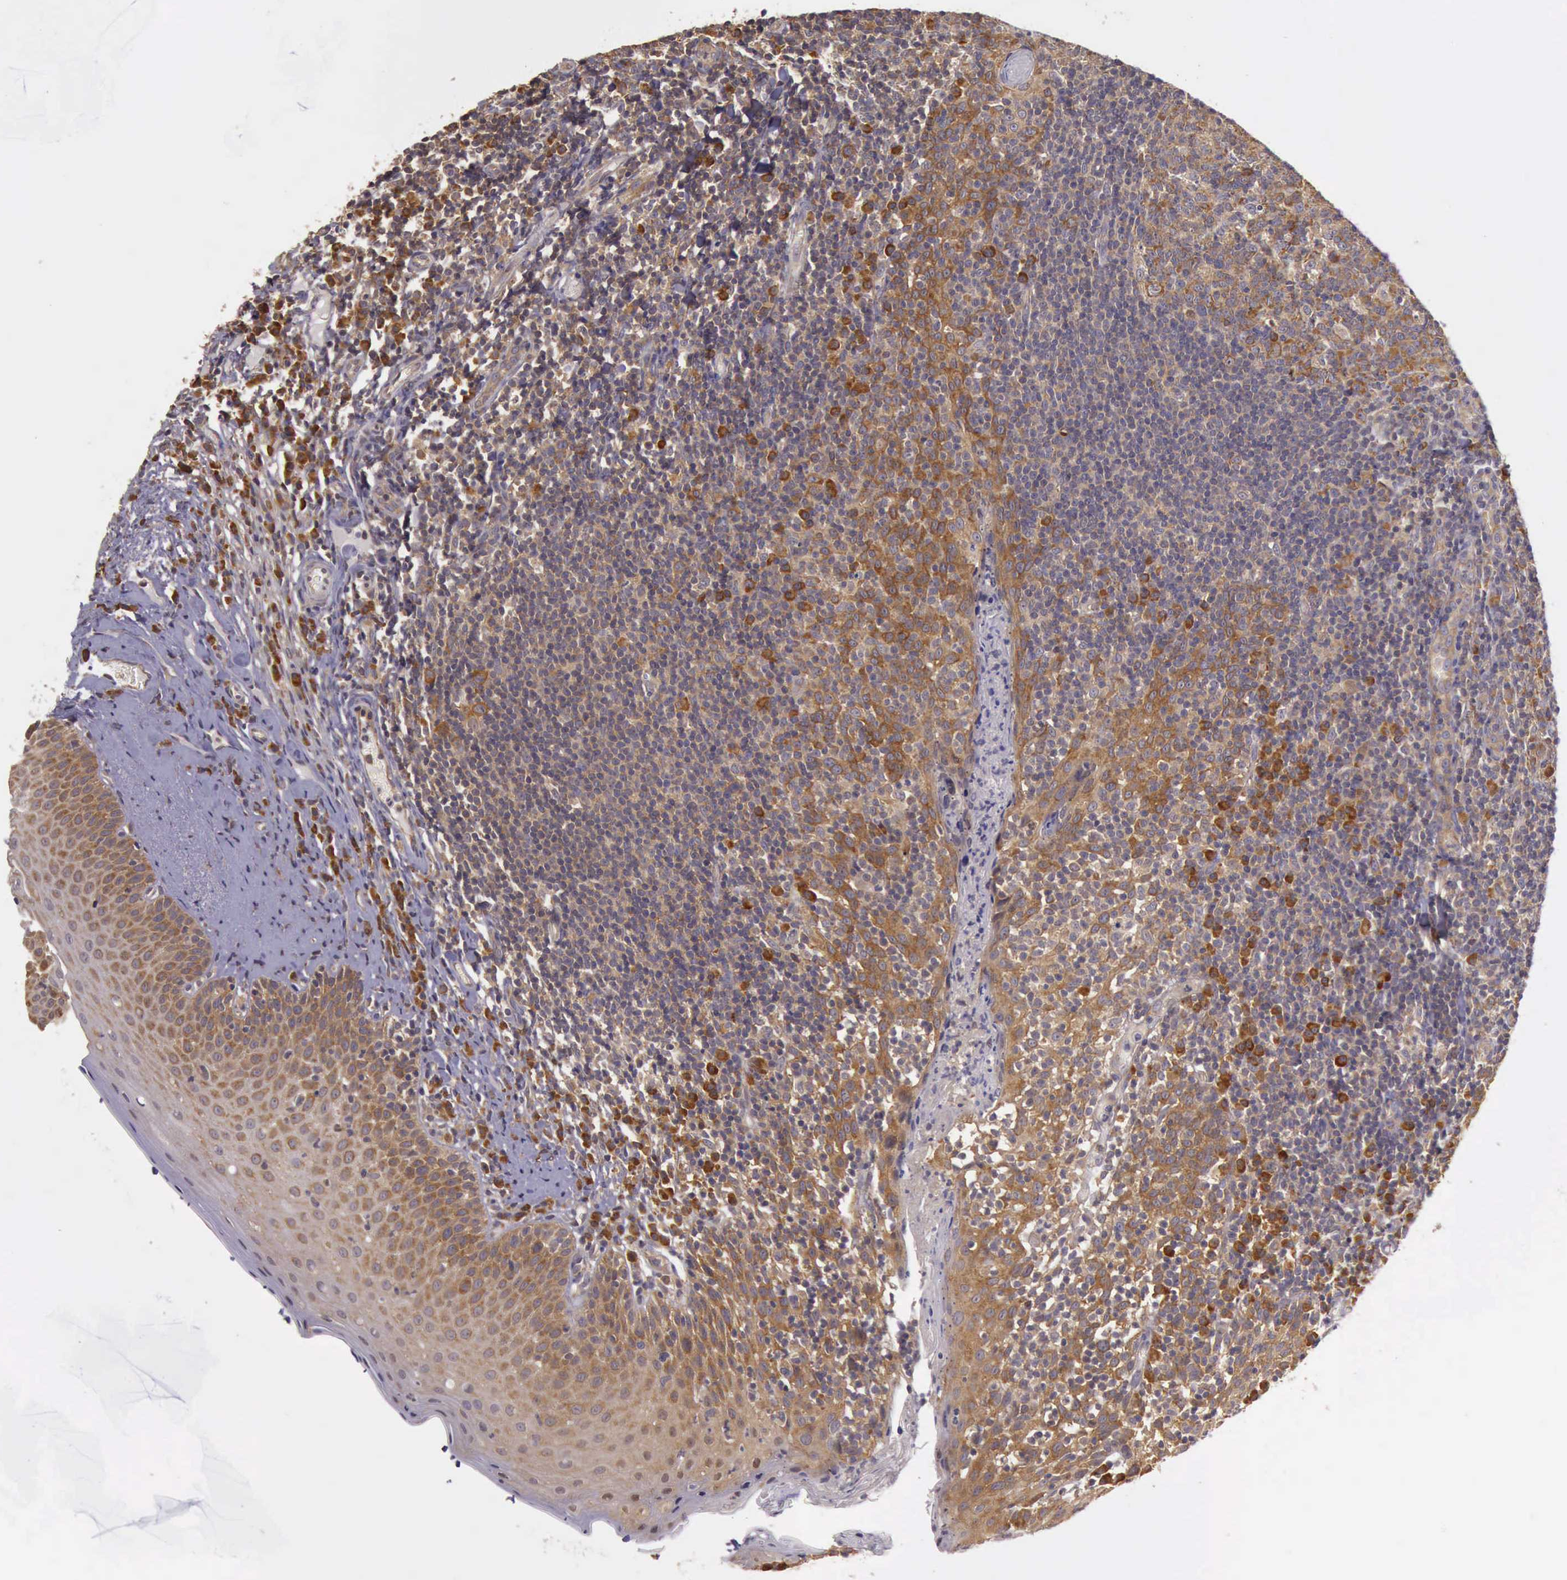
{"staining": {"intensity": "strong", "quantity": ">75%", "location": "cytoplasmic/membranous"}, "tissue": "tonsil", "cell_type": "Germinal center cells", "image_type": "normal", "snomed": [{"axis": "morphology", "description": "Normal tissue, NOS"}, {"axis": "topography", "description": "Tonsil"}], "caption": "Brown immunohistochemical staining in benign tonsil displays strong cytoplasmic/membranous expression in approximately >75% of germinal center cells.", "gene": "EIF5", "patient": {"sex": "male", "age": 6}}